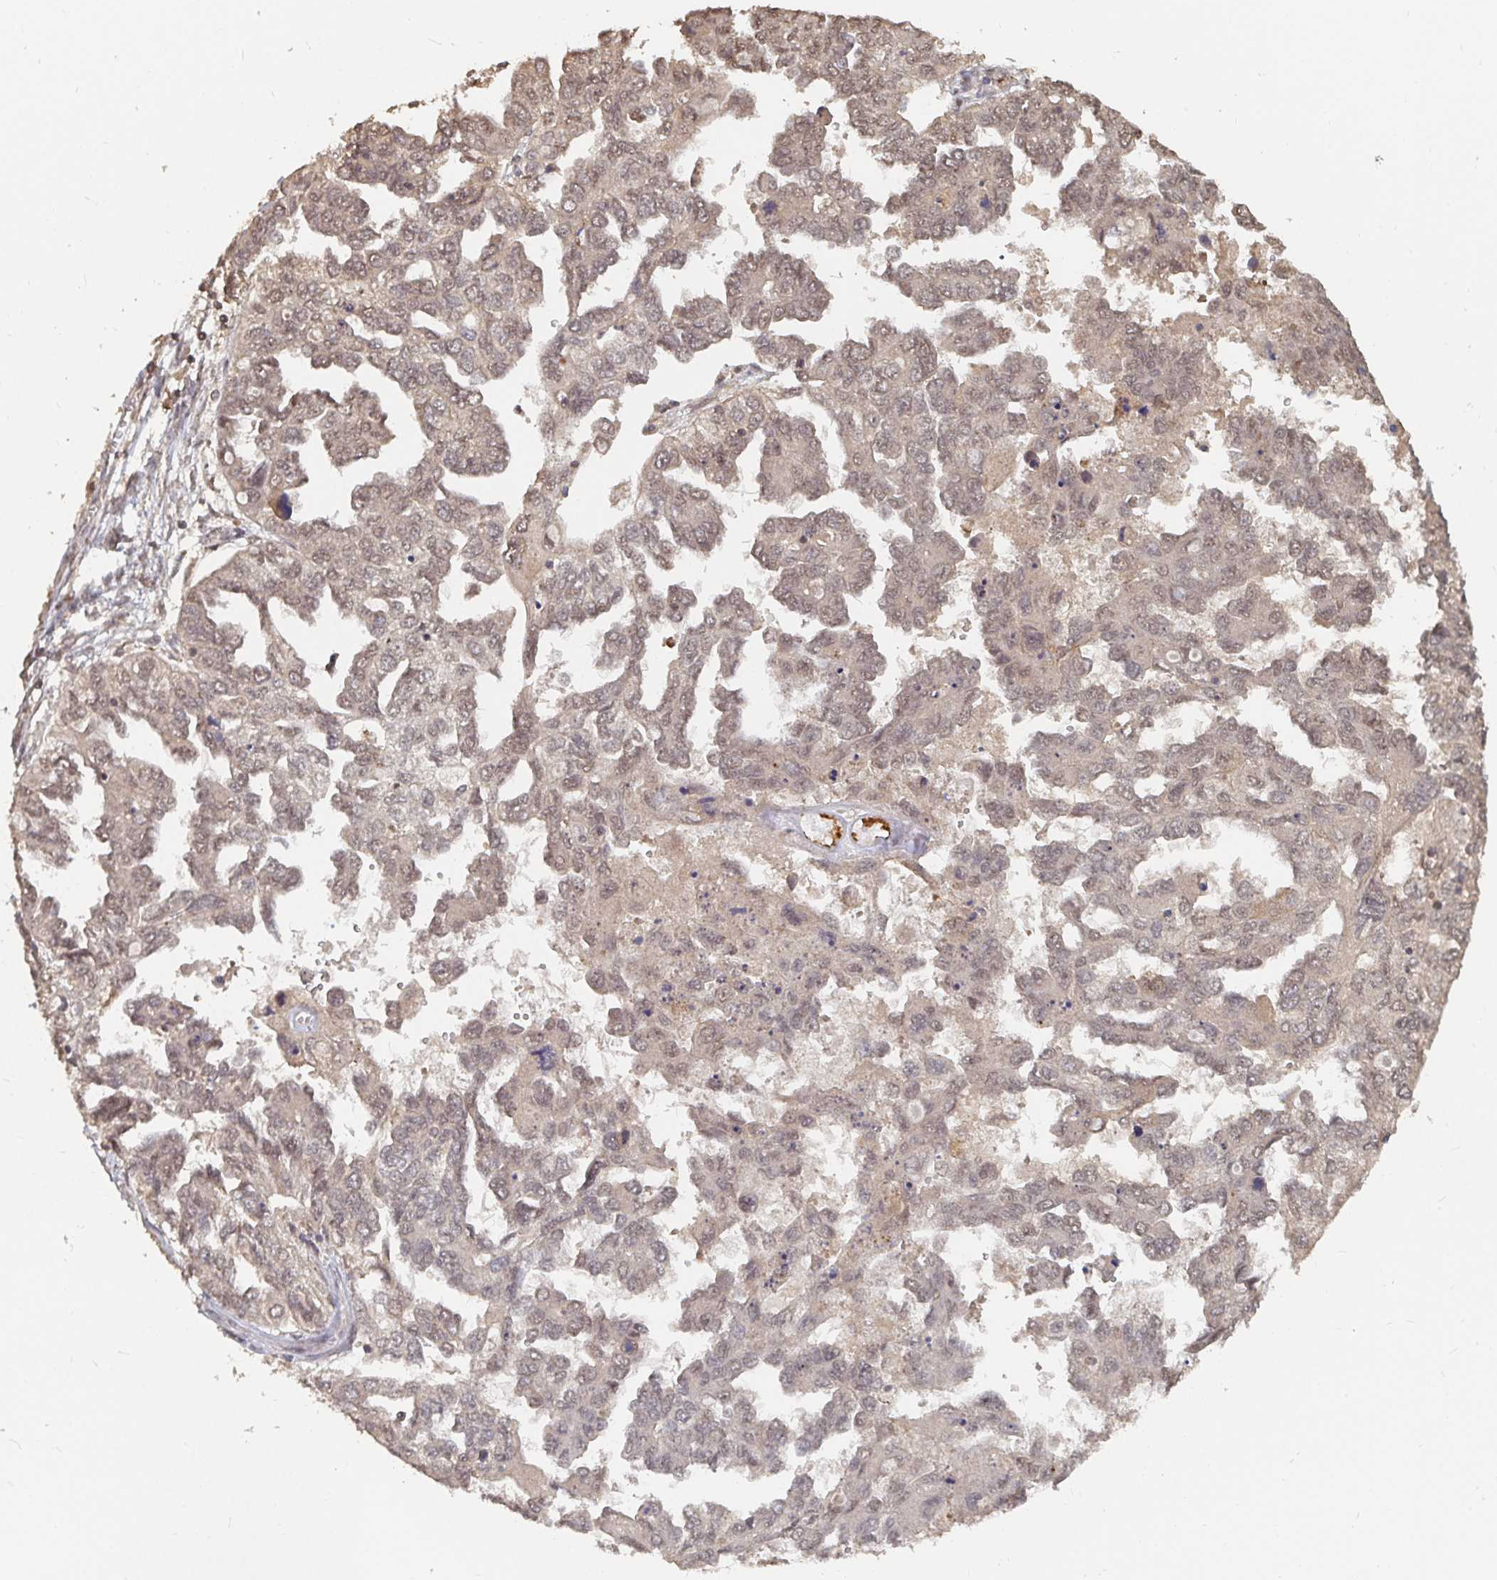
{"staining": {"intensity": "weak", "quantity": "25%-75%", "location": "cytoplasmic/membranous,nuclear"}, "tissue": "ovarian cancer", "cell_type": "Tumor cells", "image_type": "cancer", "snomed": [{"axis": "morphology", "description": "Cystadenocarcinoma, serous, NOS"}, {"axis": "topography", "description": "Ovary"}], "caption": "There is low levels of weak cytoplasmic/membranous and nuclear staining in tumor cells of serous cystadenocarcinoma (ovarian), as demonstrated by immunohistochemical staining (brown color).", "gene": "LRP5", "patient": {"sex": "female", "age": 53}}